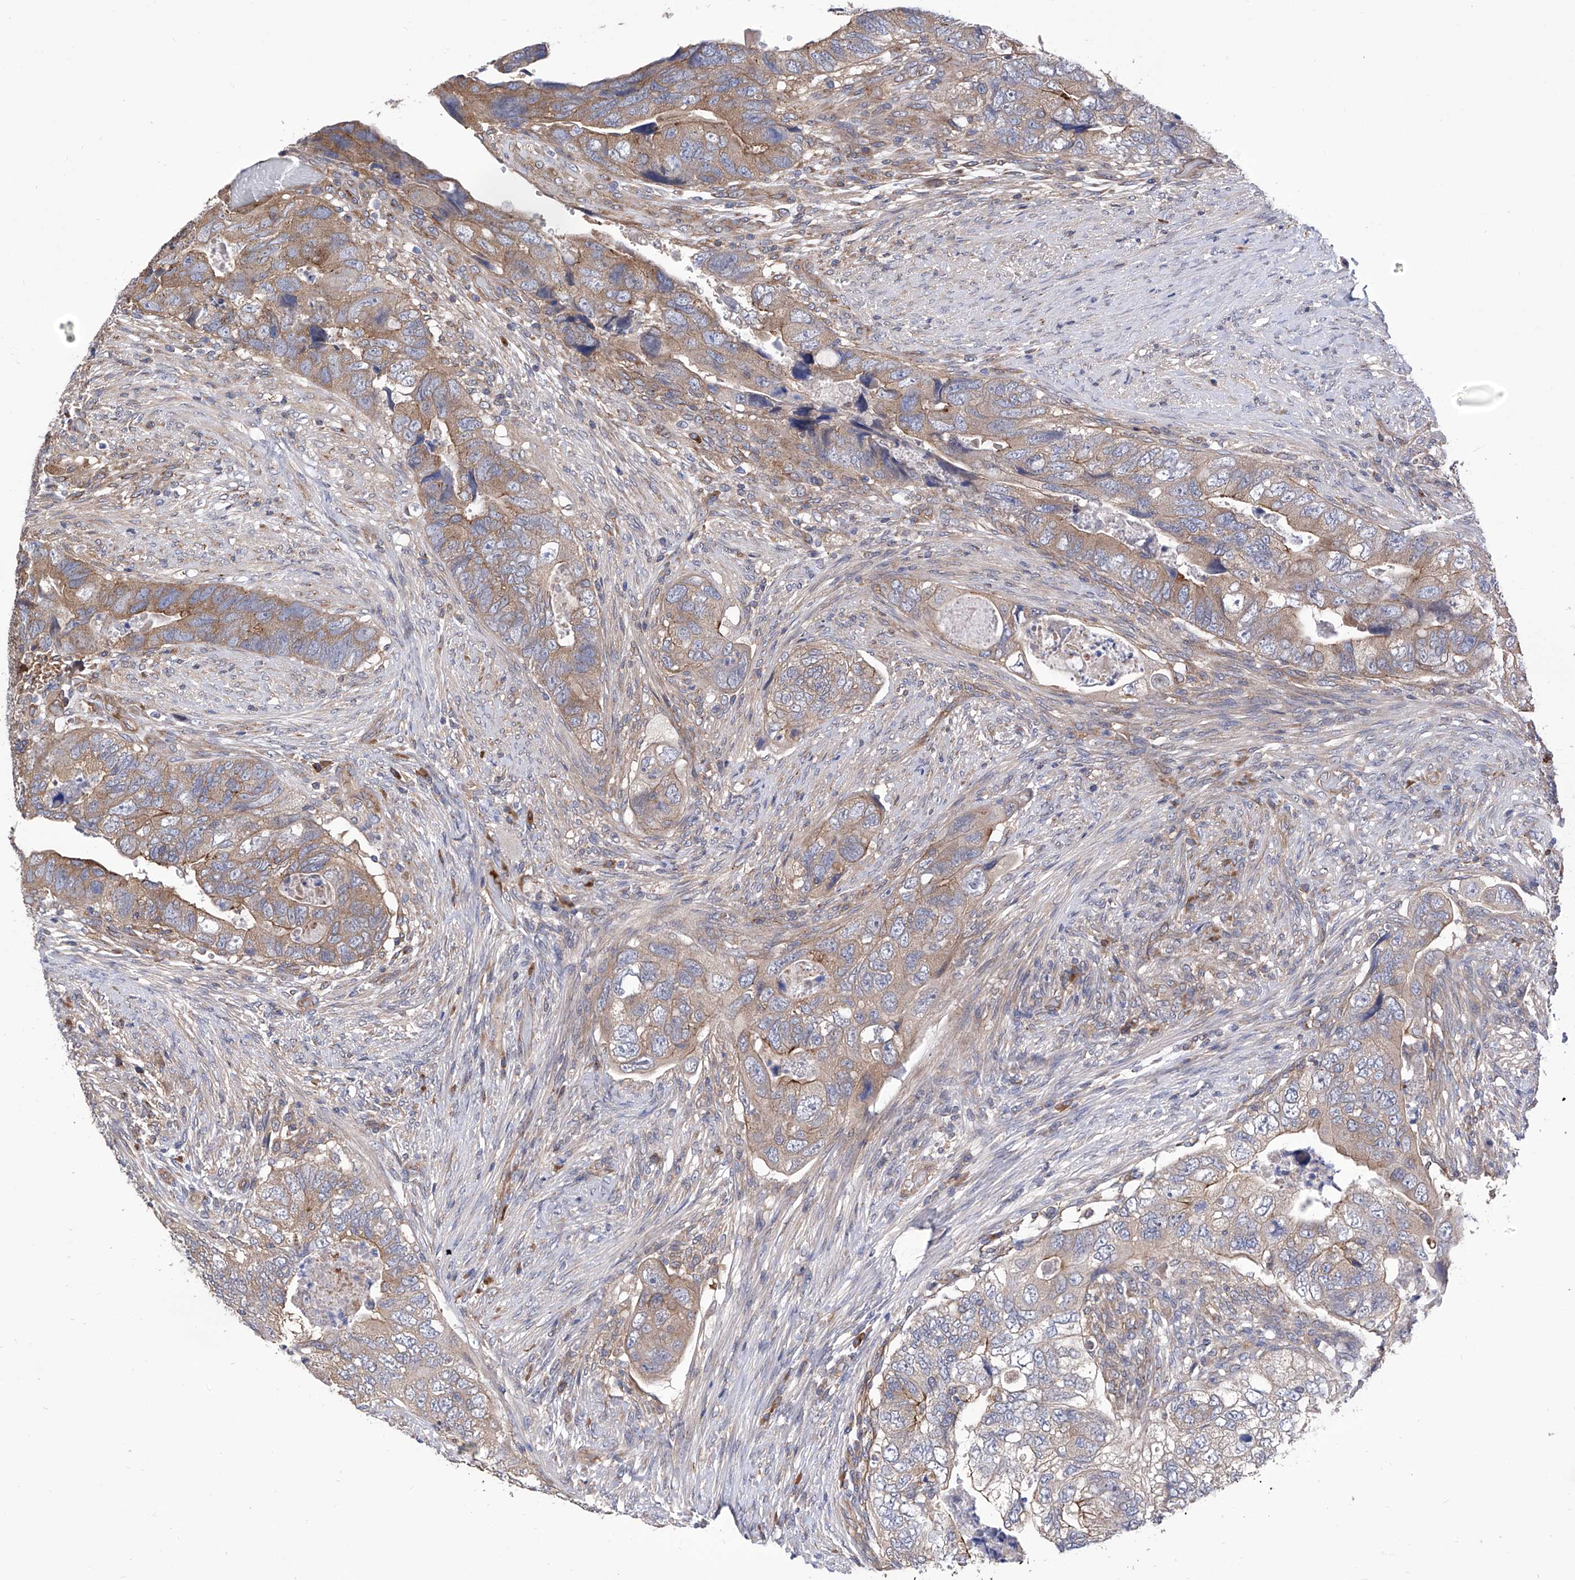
{"staining": {"intensity": "moderate", "quantity": "<25%", "location": "cytoplasmic/membranous"}, "tissue": "colorectal cancer", "cell_type": "Tumor cells", "image_type": "cancer", "snomed": [{"axis": "morphology", "description": "Adenocarcinoma, NOS"}, {"axis": "topography", "description": "Rectum"}], "caption": "A high-resolution image shows immunohistochemistry (IHC) staining of colorectal cancer (adenocarcinoma), which exhibits moderate cytoplasmic/membranous expression in about <25% of tumor cells.", "gene": "TJAP1", "patient": {"sex": "male", "age": 63}}